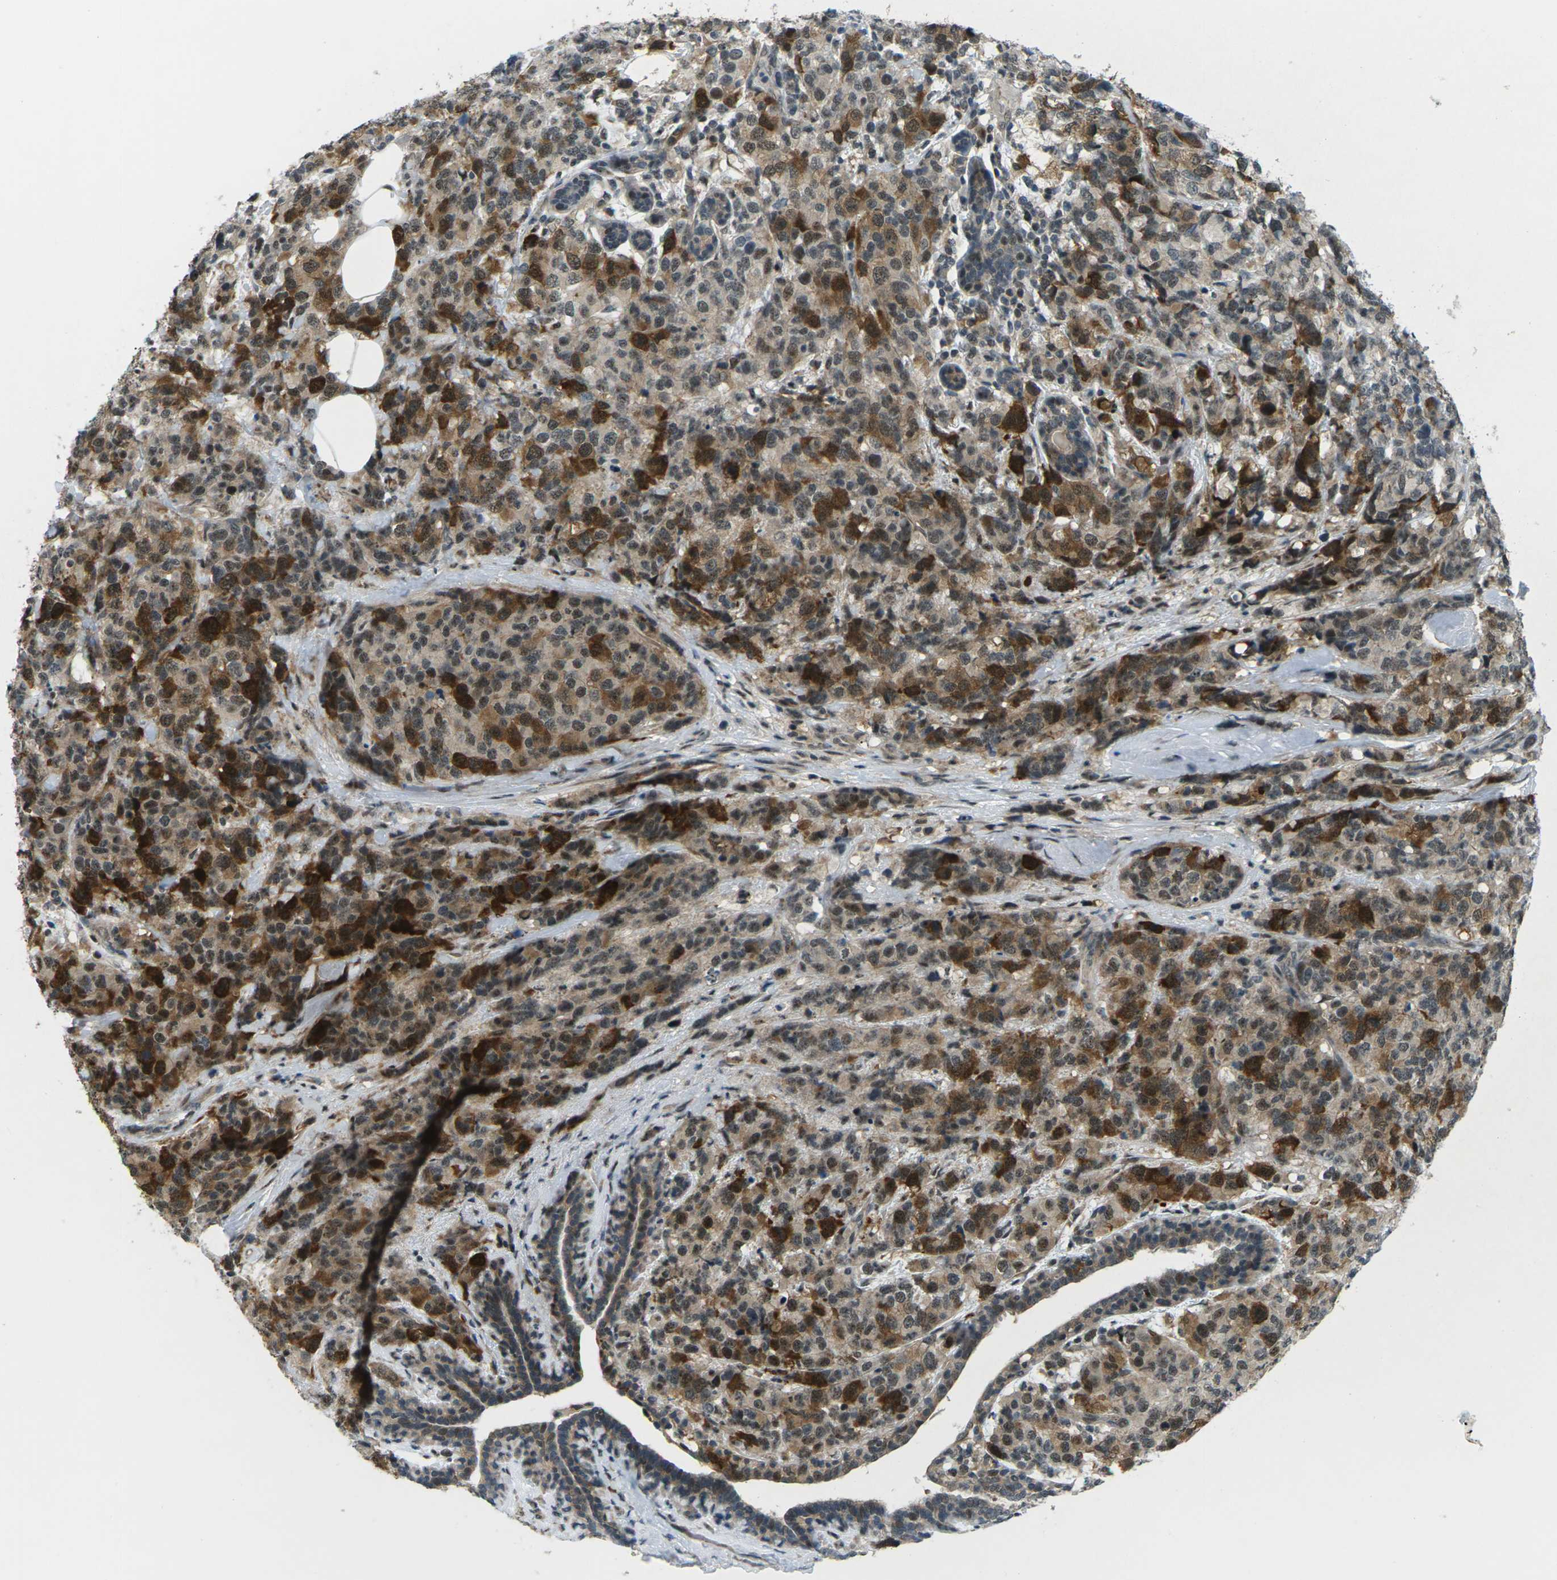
{"staining": {"intensity": "strong", "quantity": ">75%", "location": "cytoplasmic/membranous,nuclear"}, "tissue": "breast cancer", "cell_type": "Tumor cells", "image_type": "cancer", "snomed": [{"axis": "morphology", "description": "Lobular carcinoma"}, {"axis": "topography", "description": "Breast"}], "caption": "Immunohistochemistry (IHC) photomicrograph of lobular carcinoma (breast) stained for a protein (brown), which shows high levels of strong cytoplasmic/membranous and nuclear expression in approximately >75% of tumor cells.", "gene": "UBE2S", "patient": {"sex": "female", "age": 59}}